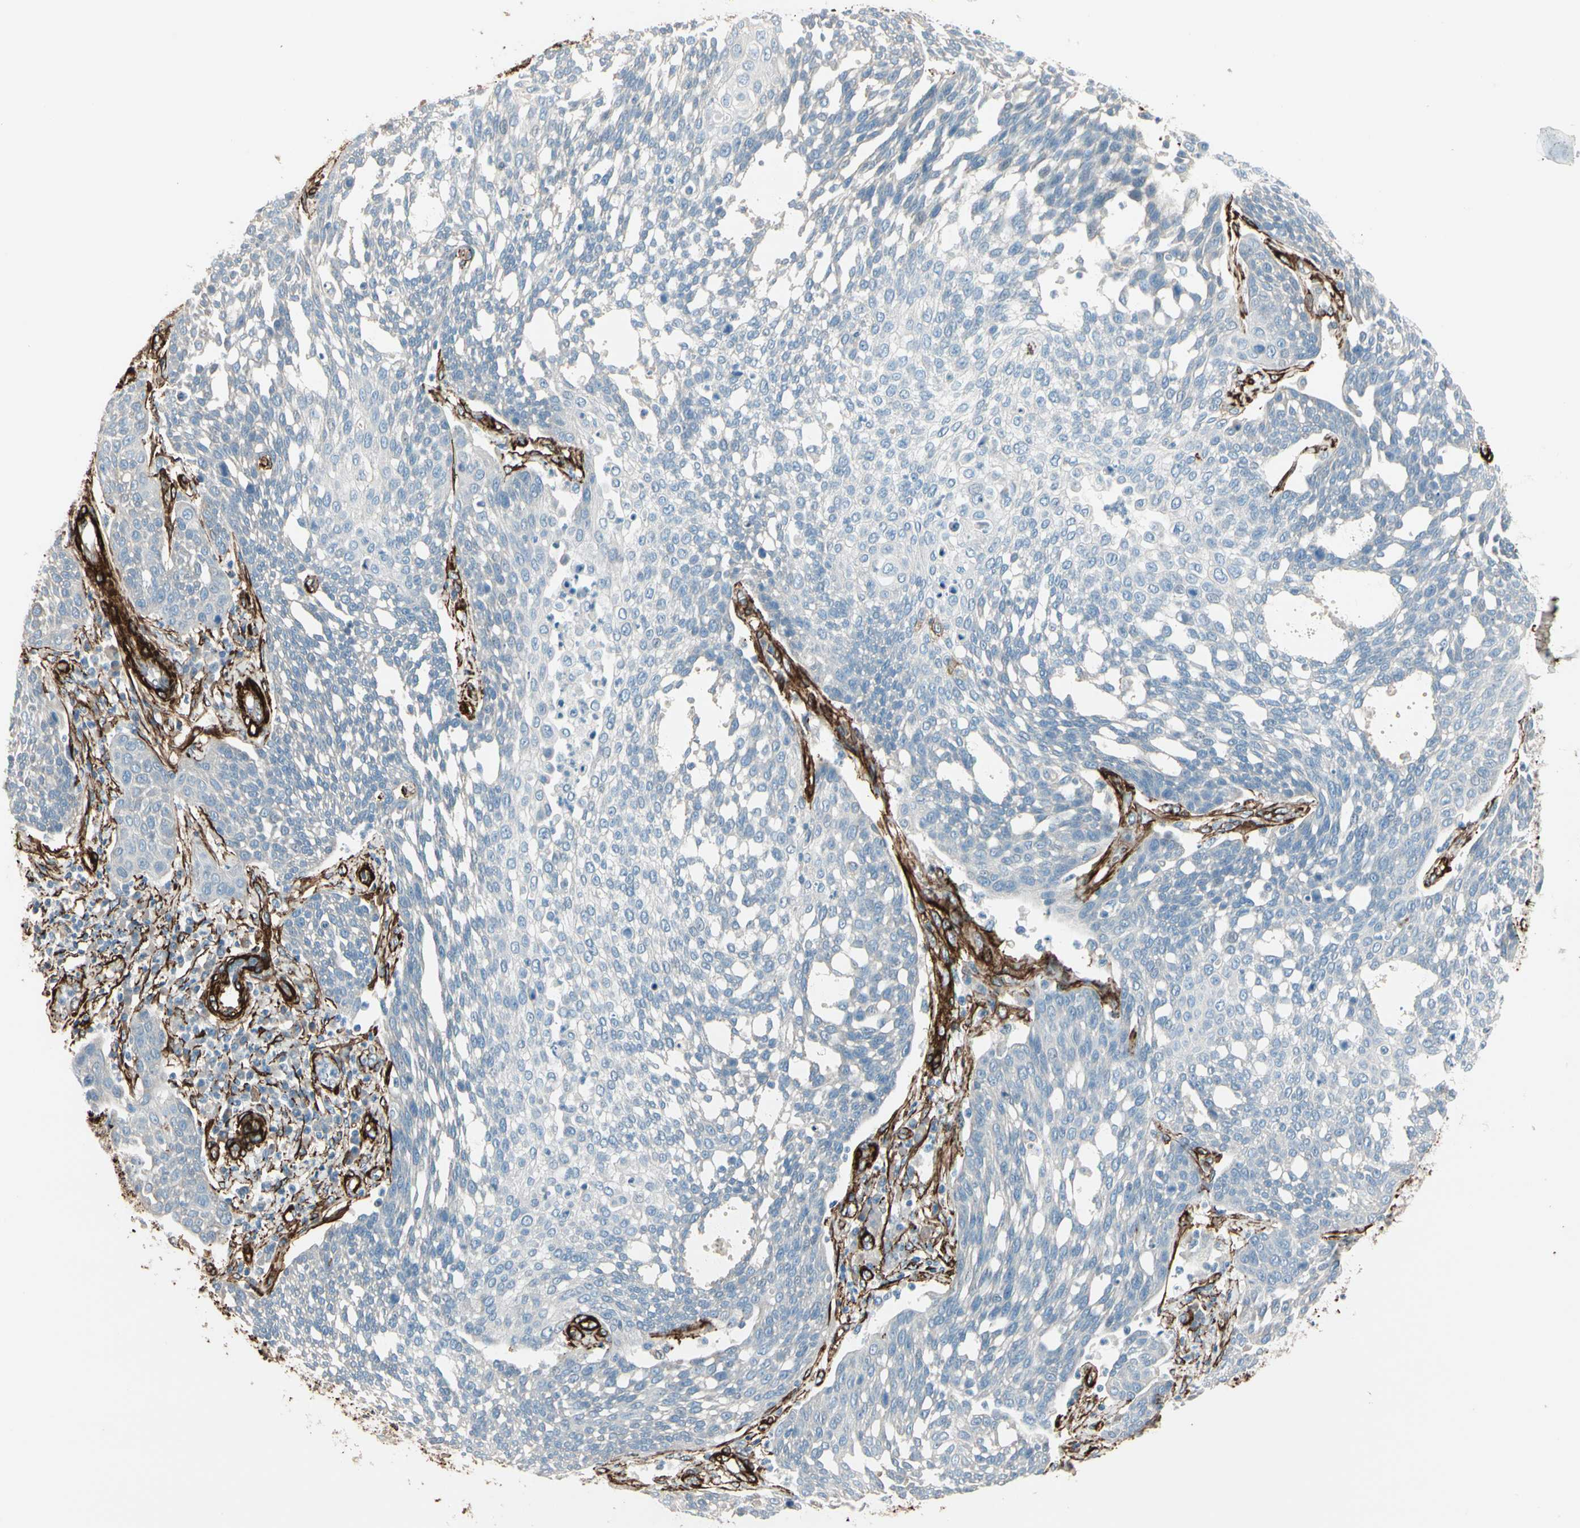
{"staining": {"intensity": "negative", "quantity": "none", "location": "none"}, "tissue": "cervical cancer", "cell_type": "Tumor cells", "image_type": "cancer", "snomed": [{"axis": "morphology", "description": "Squamous cell carcinoma, NOS"}, {"axis": "topography", "description": "Cervix"}], "caption": "Immunohistochemical staining of human cervical cancer (squamous cell carcinoma) displays no significant staining in tumor cells.", "gene": "CALD1", "patient": {"sex": "female", "age": 34}}